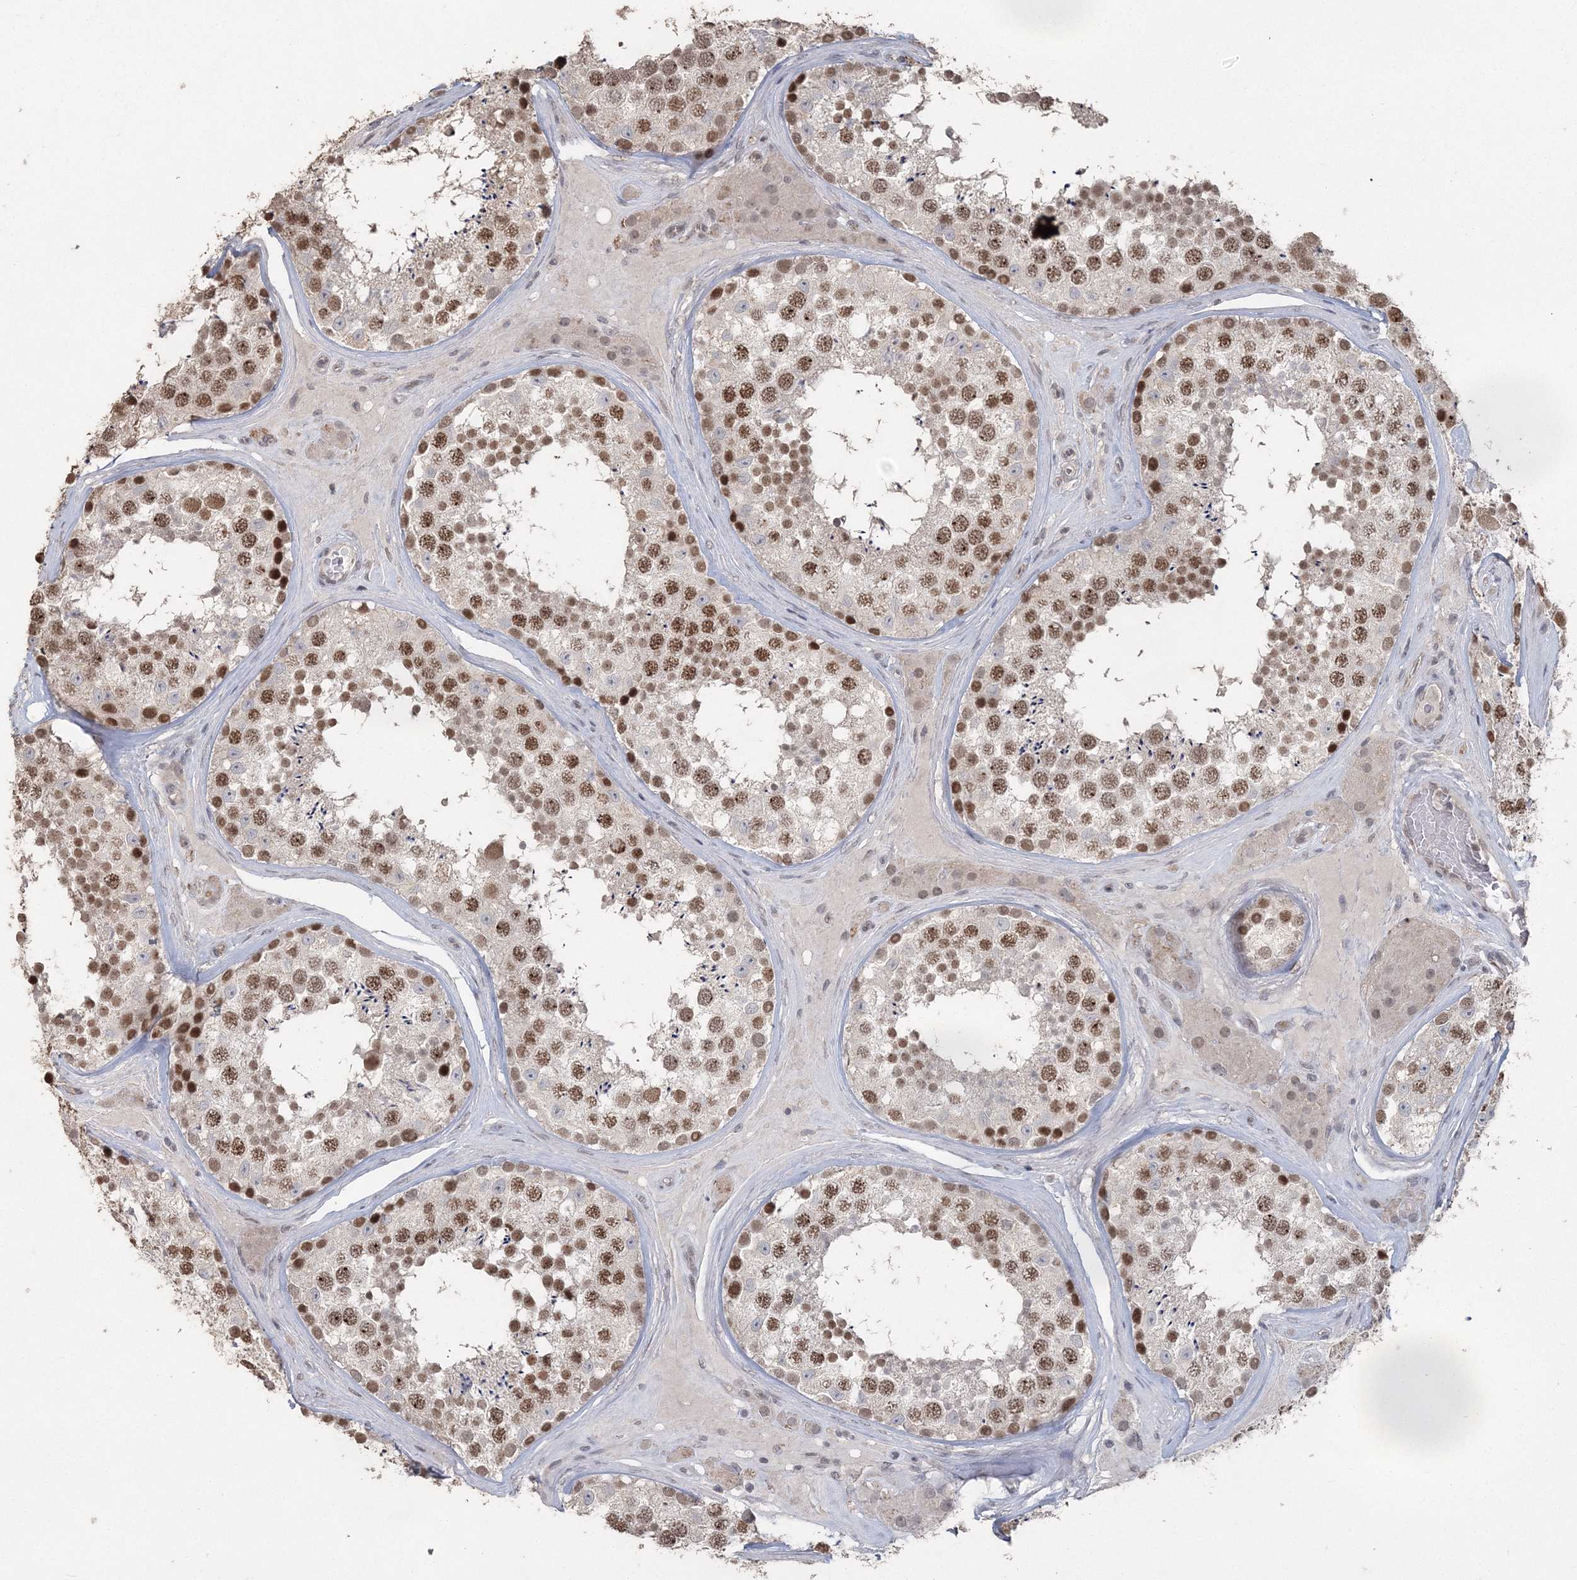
{"staining": {"intensity": "strong", "quantity": "25%-75%", "location": "nuclear"}, "tissue": "testis", "cell_type": "Cells in seminiferous ducts", "image_type": "normal", "snomed": [{"axis": "morphology", "description": "Normal tissue, NOS"}, {"axis": "topography", "description": "Testis"}], "caption": "Immunohistochemistry image of benign testis: human testis stained using IHC shows high levels of strong protein expression localized specifically in the nuclear of cells in seminiferous ducts, appearing as a nuclear brown color.", "gene": "UIMC1", "patient": {"sex": "male", "age": 46}}